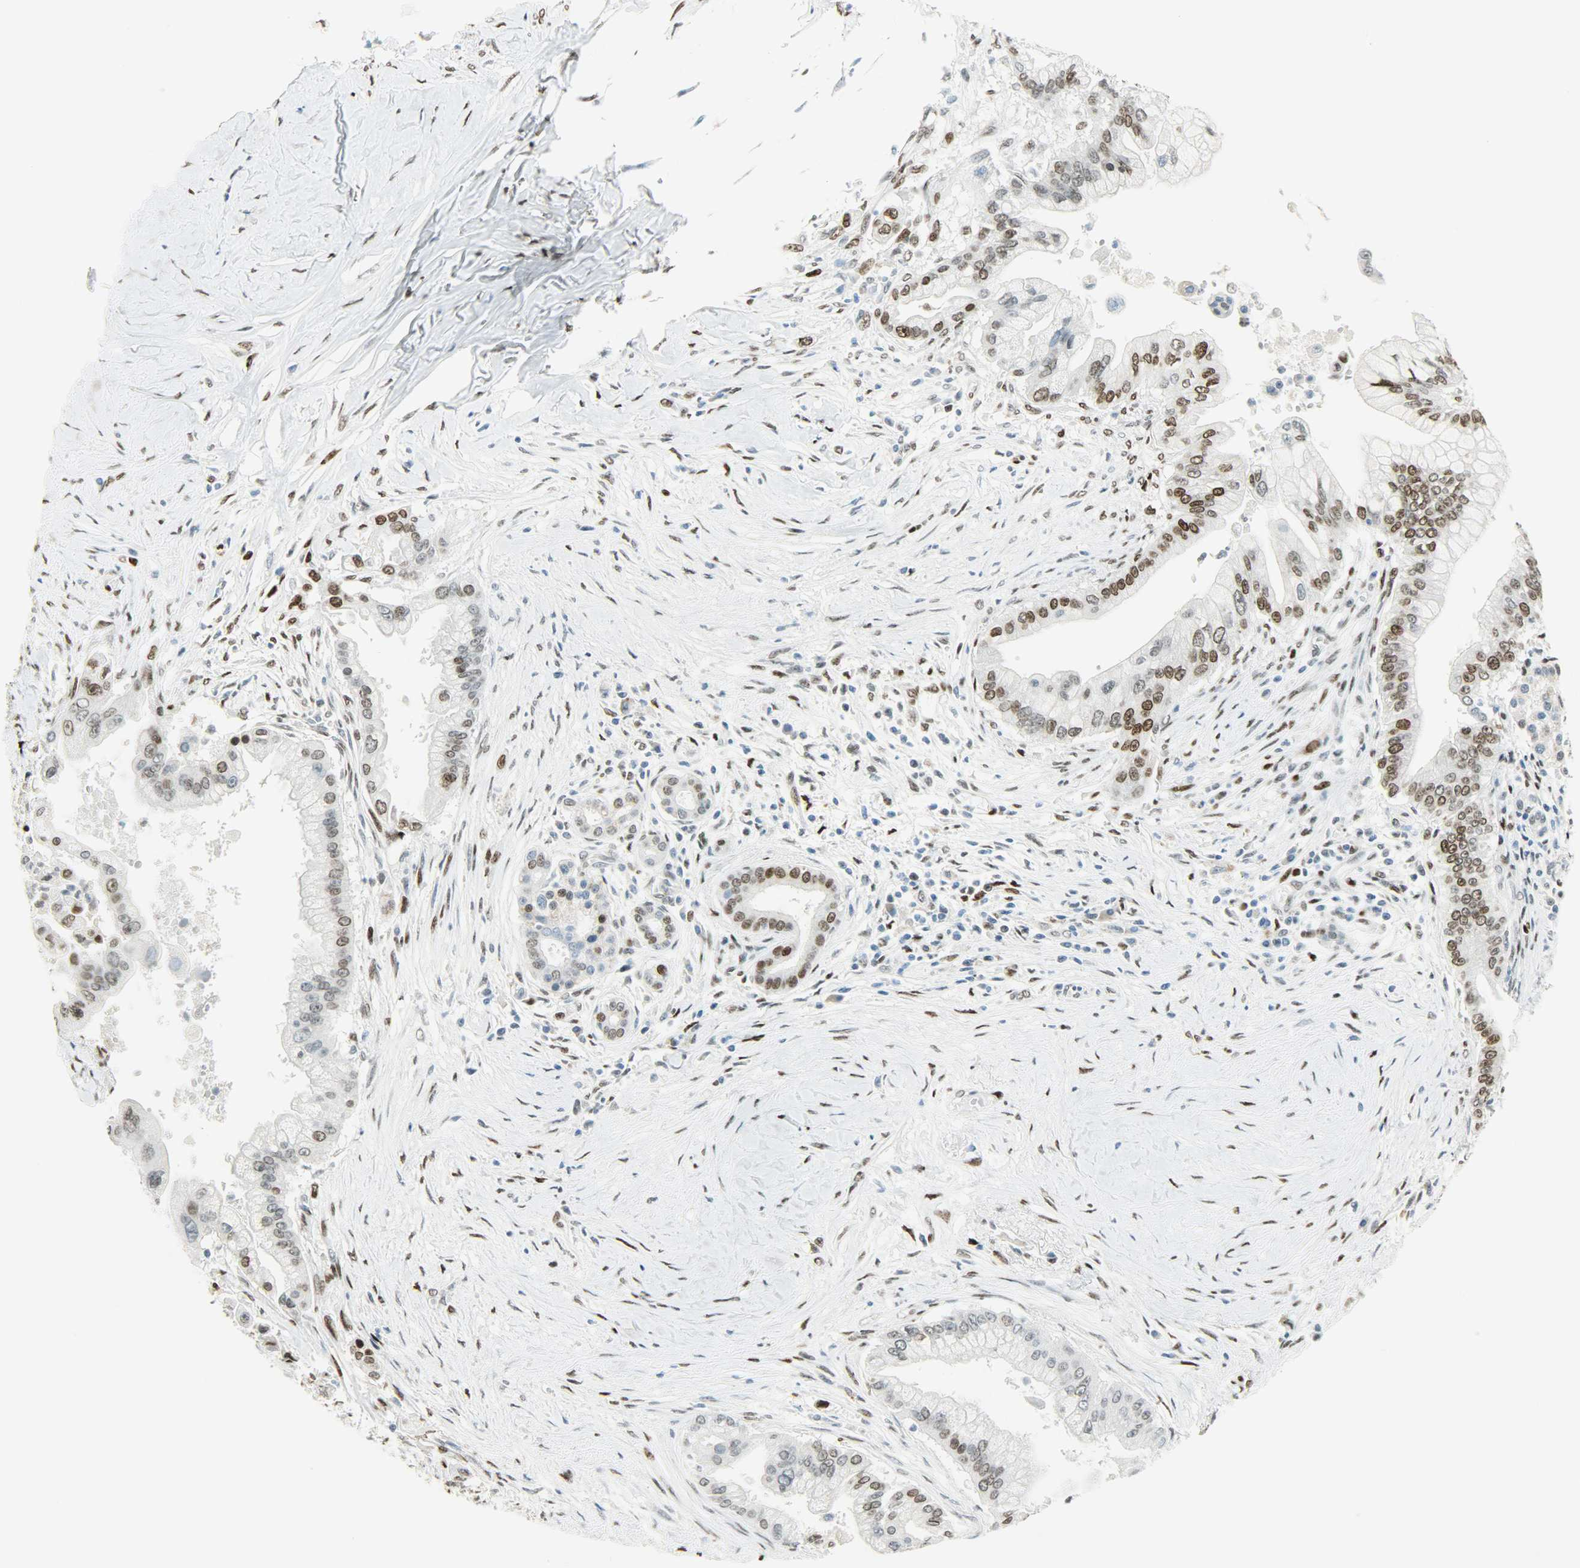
{"staining": {"intensity": "strong", "quantity": "25%-75%", "location": "nuclear"}, "tissue": "pancreatic cancer", "cell_type": "Tumor cells", "image_type": "cancer", "snomed": [{"axis": "morphology", "description": "Adenocarcinoma, NOS"}, {"axis": "topography", "description": "Pancreas"}], "caption": "A high amount of strong nuclear staining is identified in approximately 25%-75% of tumor cells in adenocarcinoma (pancreatic) tissue.", "gene": "JUNB", "patient": {"sex": "male", "age": 59}}